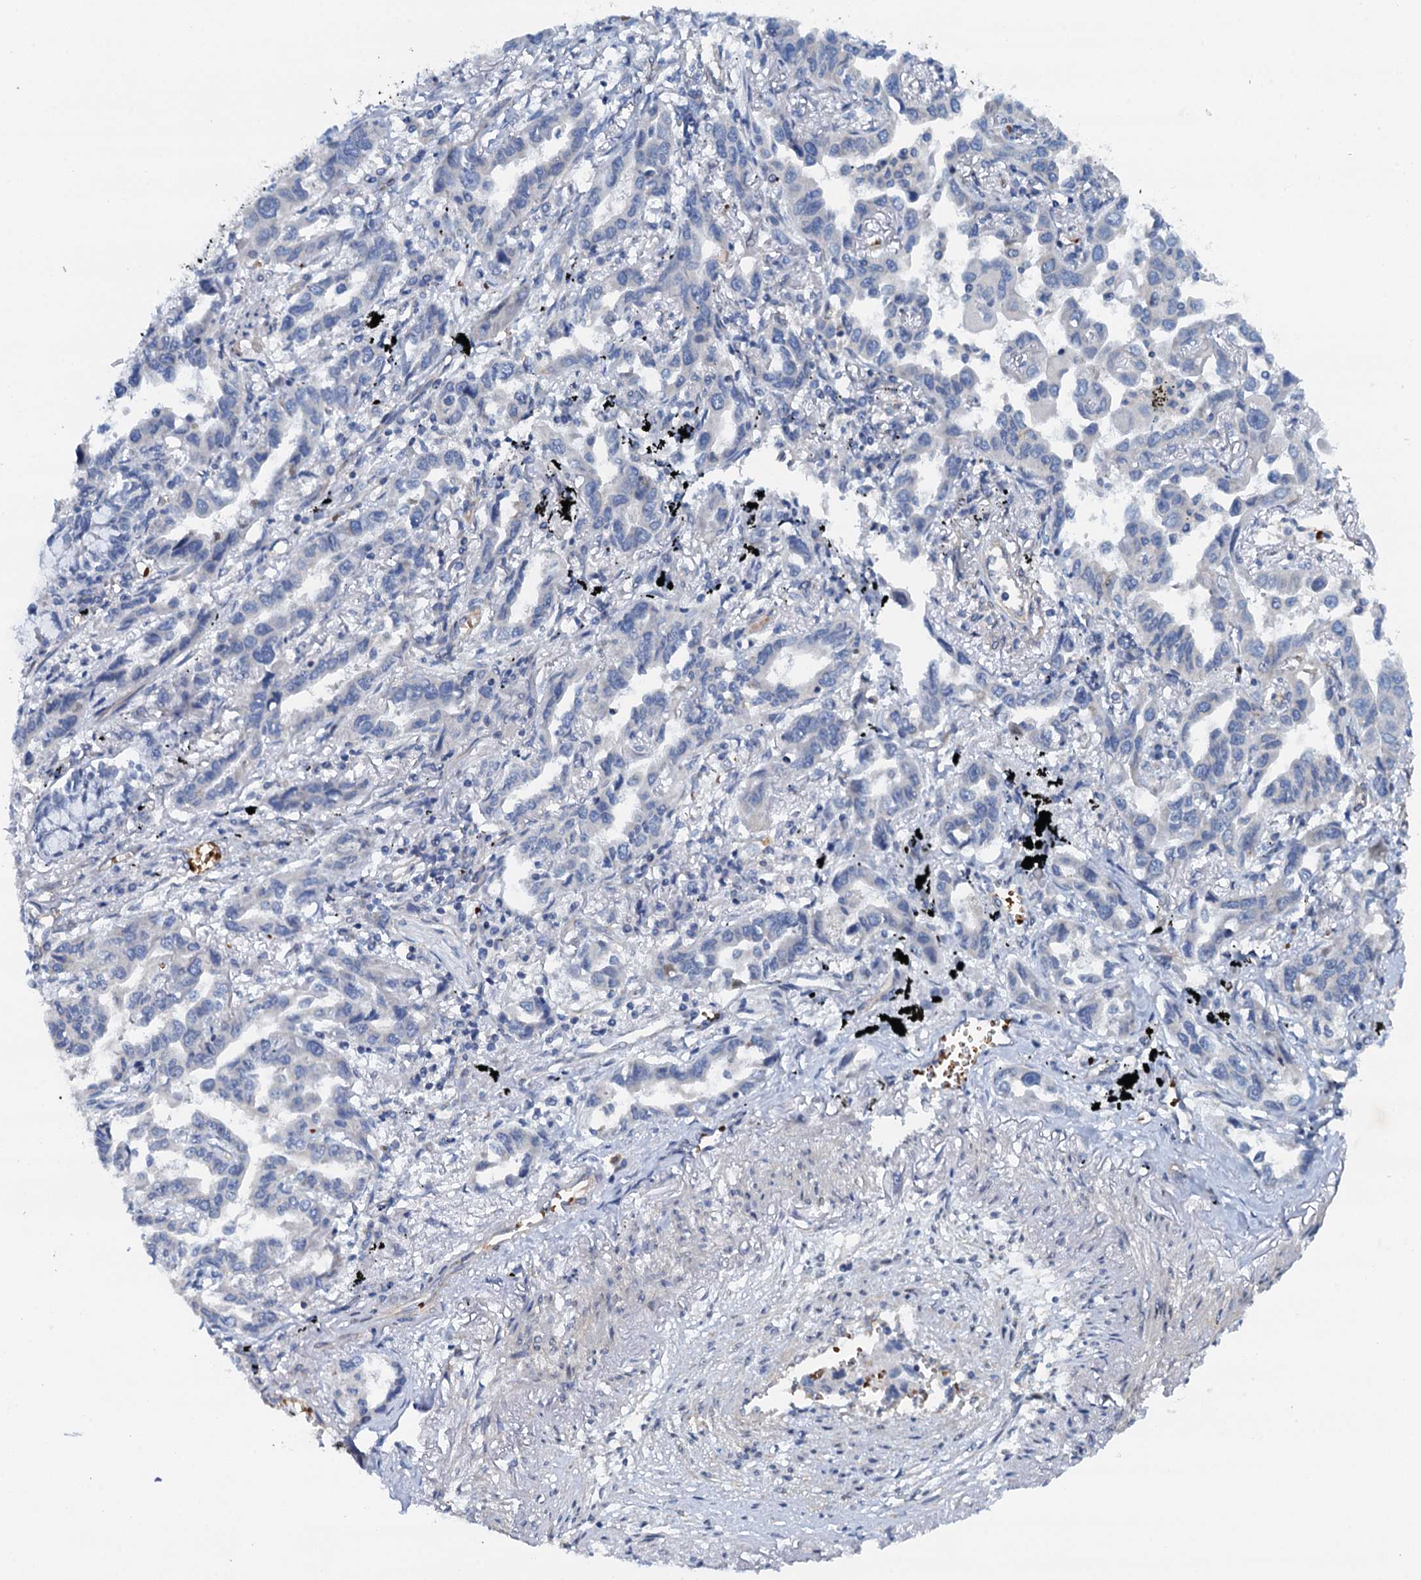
{"staining": {"intensity": "negative", "quantity": "none", "location": "none"}, "tissue": "lung cancer", "cell_type": "Tumor cells", "image_type": "cancer", "snomed": [{"axis": "morphology", "description": "Adenocarcinoma, NOS"}, {"axis": "topography", "description": "Lung"}], "caption": "Immunohistochemistry (IHC) histopathology image of neoplastic tissue: human lung cancer stained with DAB displays no significant protein positivity in tumor cells. Brightfield microscopy of immunohistochemistry stained with DAB (brown) and hematoxylin (blue), captured at high magnification.", "gene": "ROGDI", "patient": {"sex": "male", "age": 67}}